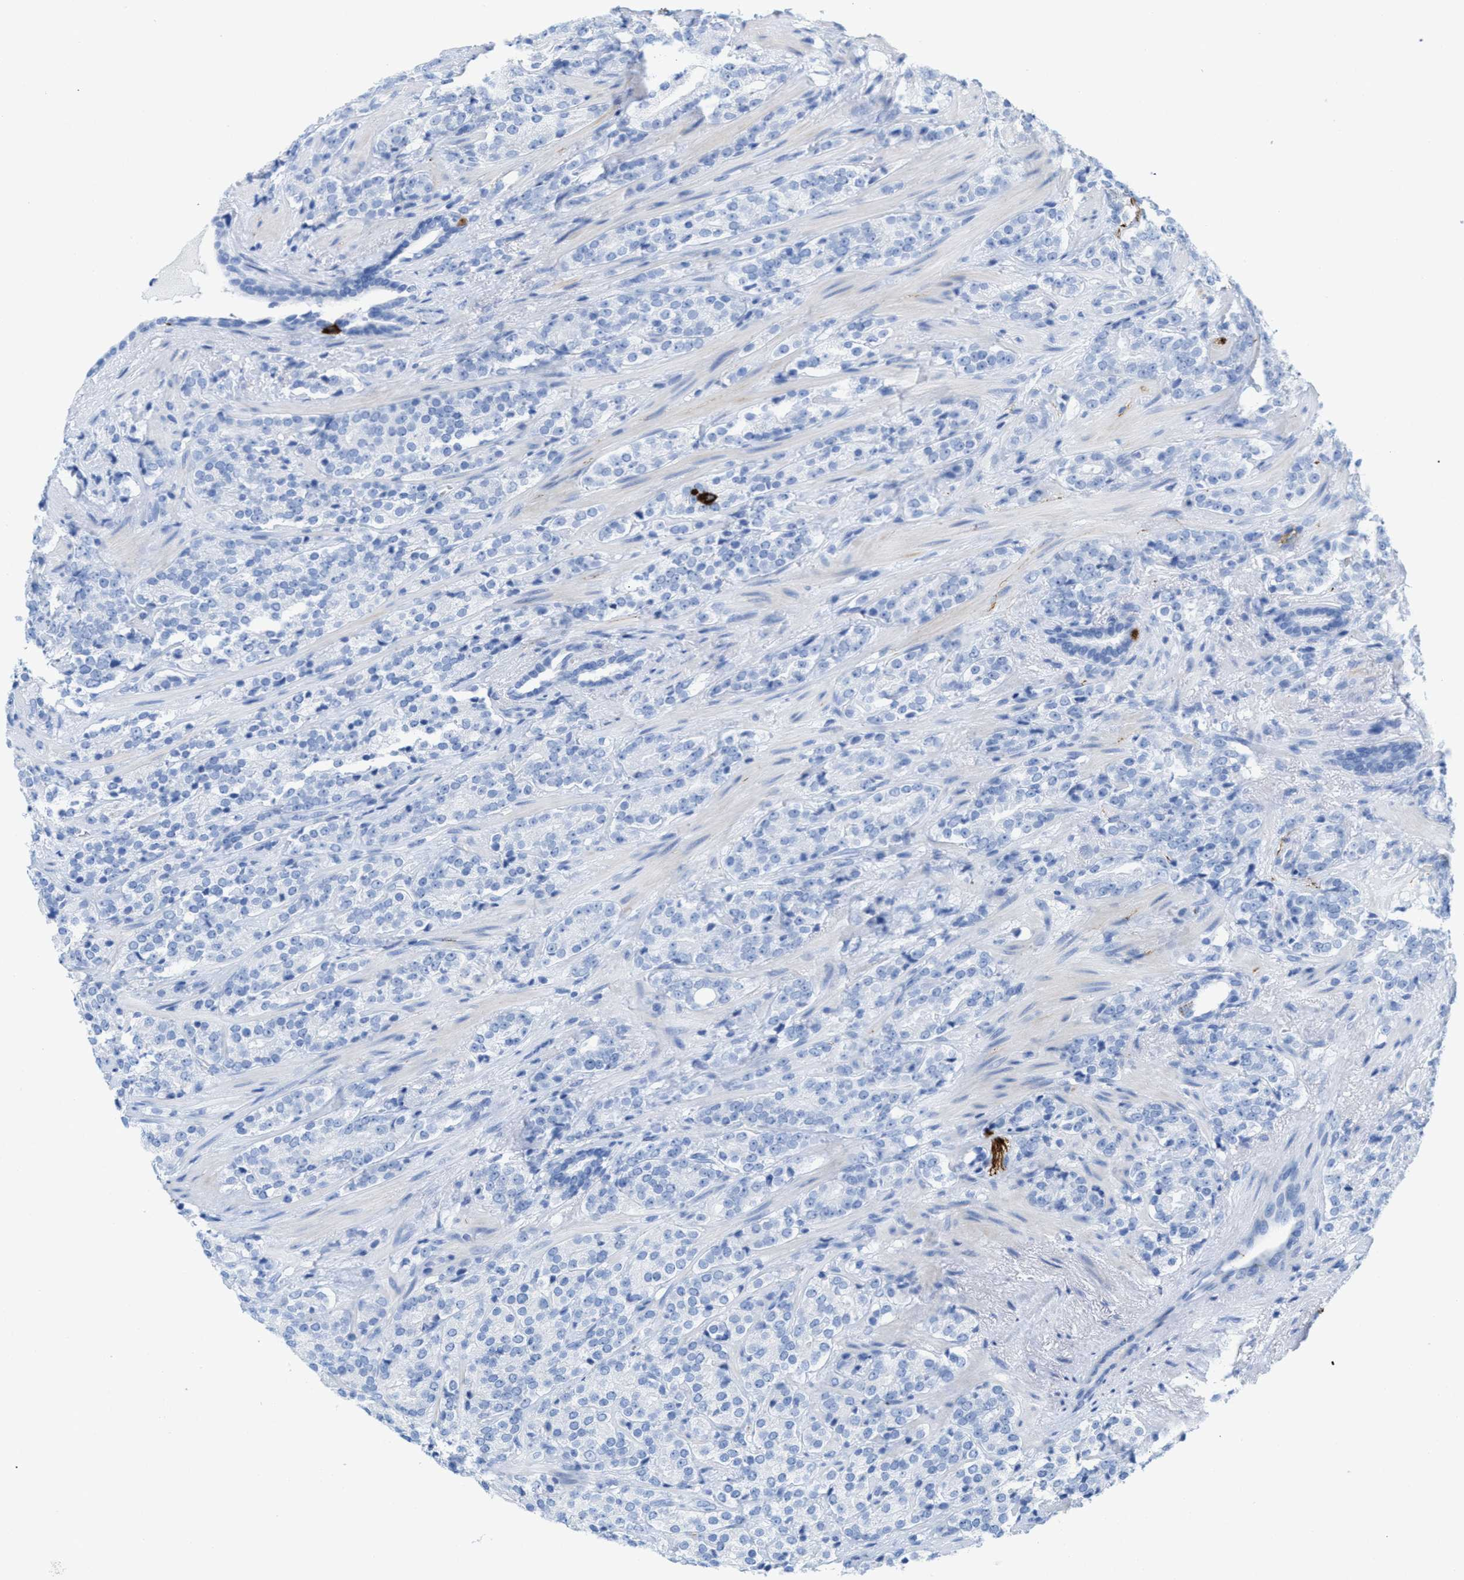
{"staining": {"intensity": "negative", "quantity": "none", "location": "none"}, "tissue": "prostate cancer", "cell_type": "Tumor cells", "image_type": "cancer", "snomed": [{"axis": "morphology", "description": "Adenocarcinoma, High grade"}, {"axis": "topography", "description": "Prostate"}], "caption": "The immunohistochemistry histopathology image has no significant expression in tumor cells of prostate high-grade adenocarcinoma tissue.", "gene": "ANKFN1", "patient": {"sex": "male", "age": 71}}